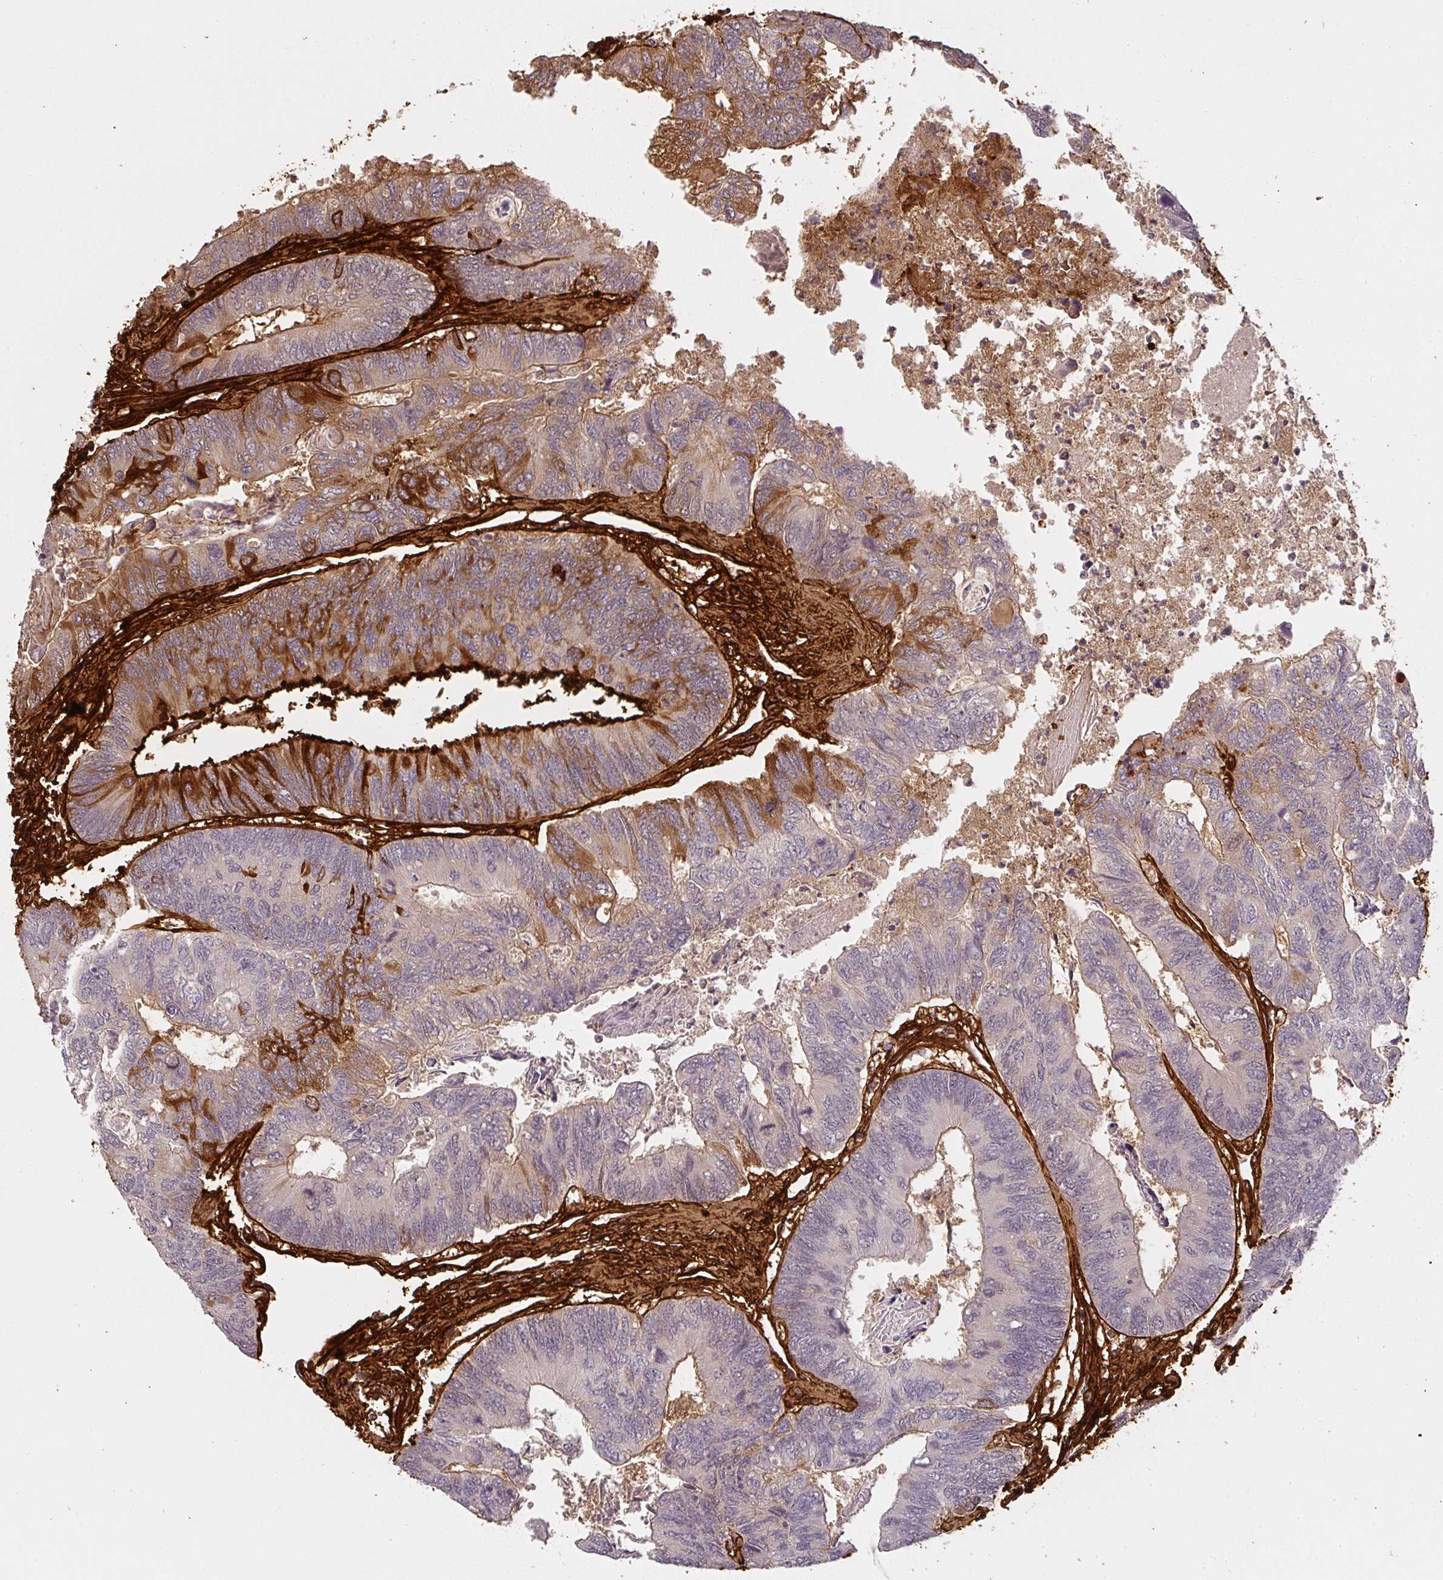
{"staining": {"intensity": "moderate", "quantity": "<25%", "location": "cytoplasmic/membranous"}, "tissue": "colorectal cancer", "cell_type": "Tumor cells", "image_type": "cancer", "snomed": [{"axis": "morphology", "description": "Adenocarcinoma, NOS"}, {"axis": "topography", "description": "Colon"}], "caption": "Protein staining of adenocarcinoma (colorectal) tissue exhibits moderate cytoplasmic/membranous positivity in approximately <25% of tumor cells.", "gene": "COL3A1", "patient": {"sex": "female", "age": 67}}